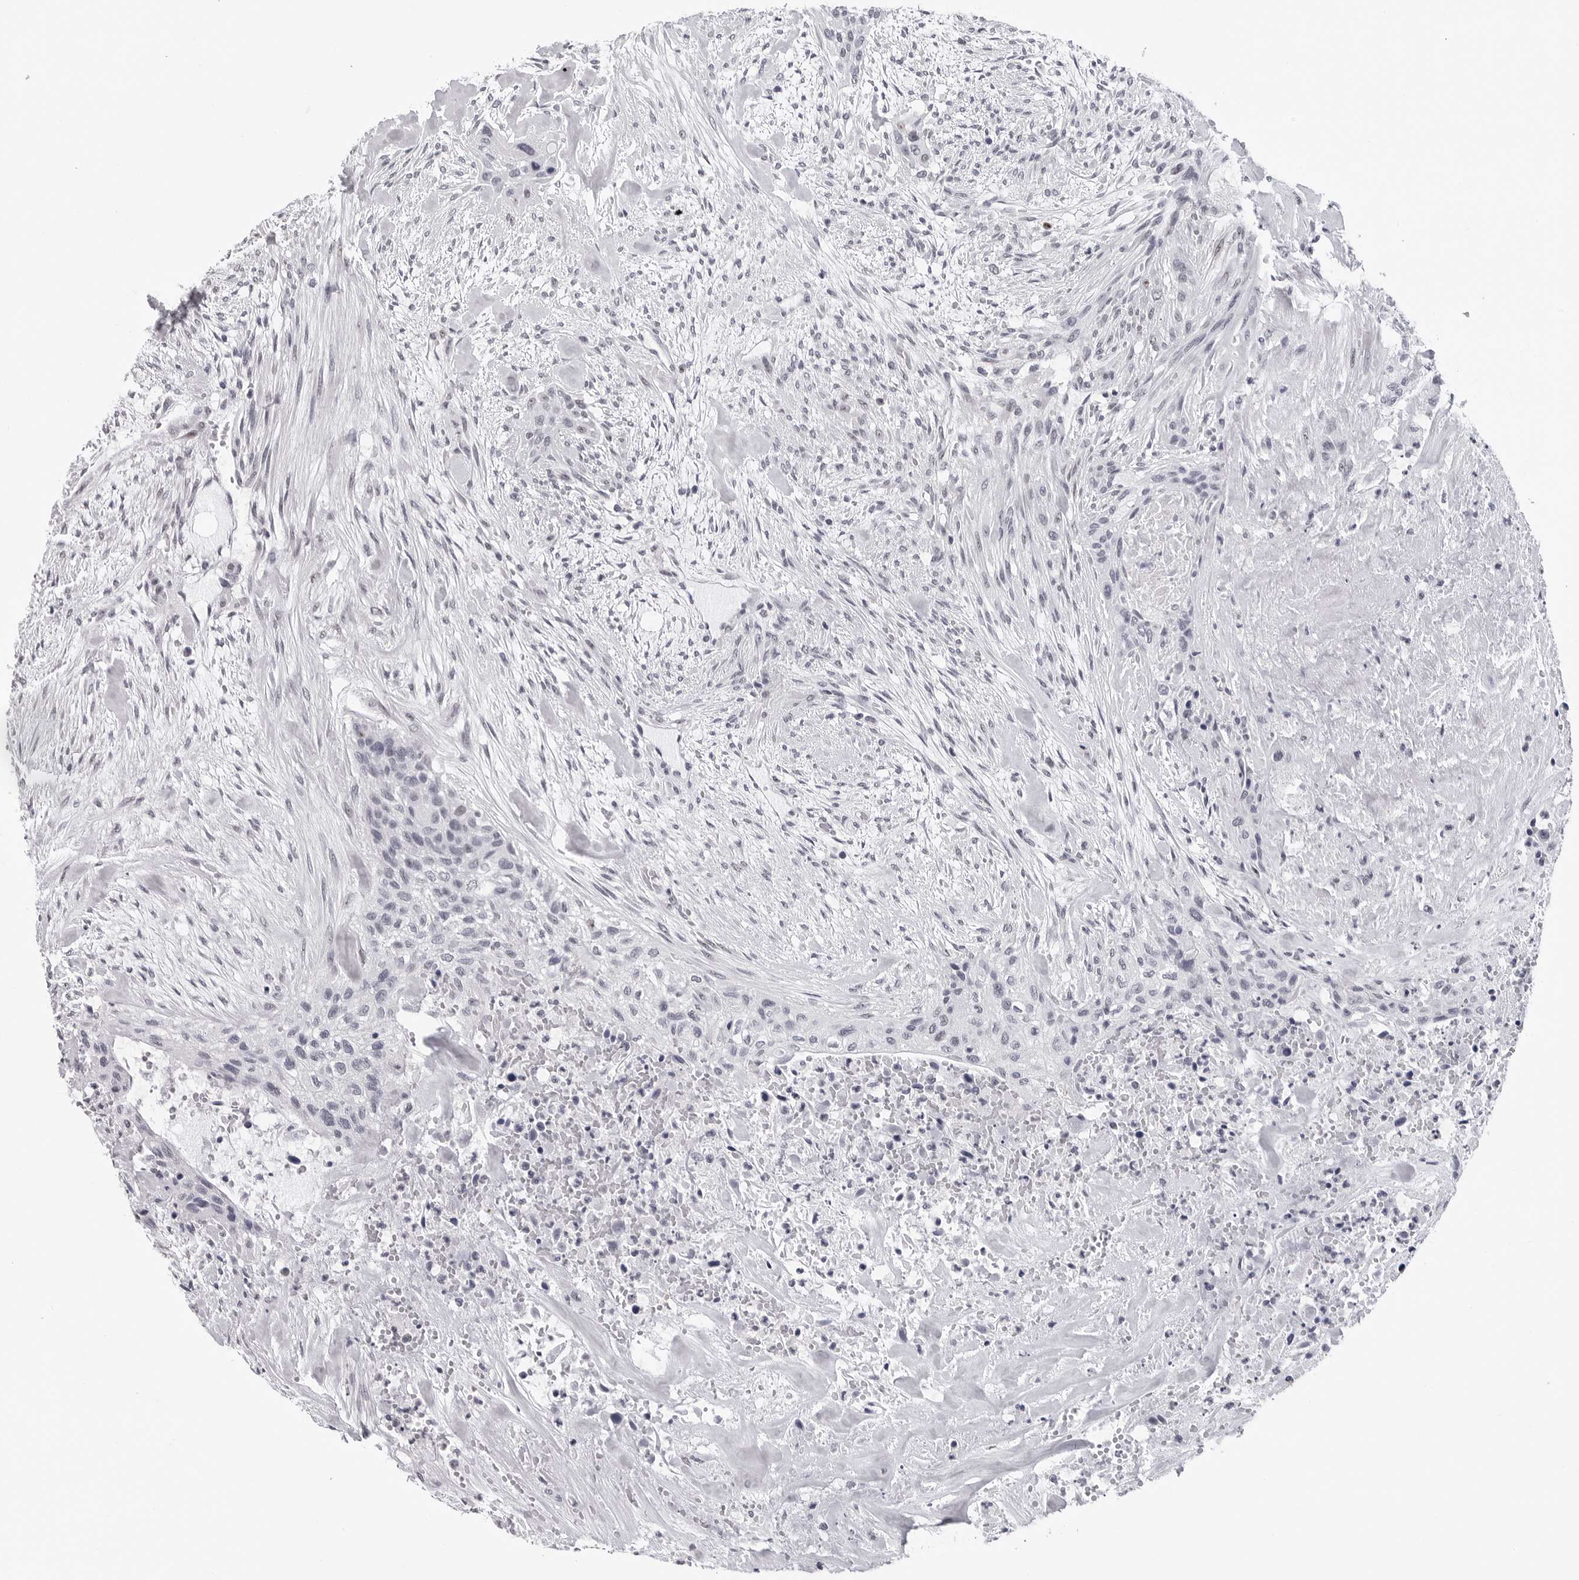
{"staining": {"intensity": "negative", "quantity": "none", "location": "none"}, "tissue": "urothelial cancer", "cell_type": "Tumor cells", "image_type": "cancer", "snomed": [{"axis": "morphology", "description": "Urothelial carcinoma, High grade"}, {"axis": "topography", "description": "Urinary bladder"}], "caption": "Photomicrograph shows no significant protein expression in tumor cells of urothelial carcinoma (high-grade). The staining was performed using DAB (3,3'-diaminobenzidine) to visualize the protein expression in brown, while the nuclei were stained in blue with hematoxylin (Magnification: 20x).", "gene": "GNL2", "patient": {"sex": "male", "age": 35}}